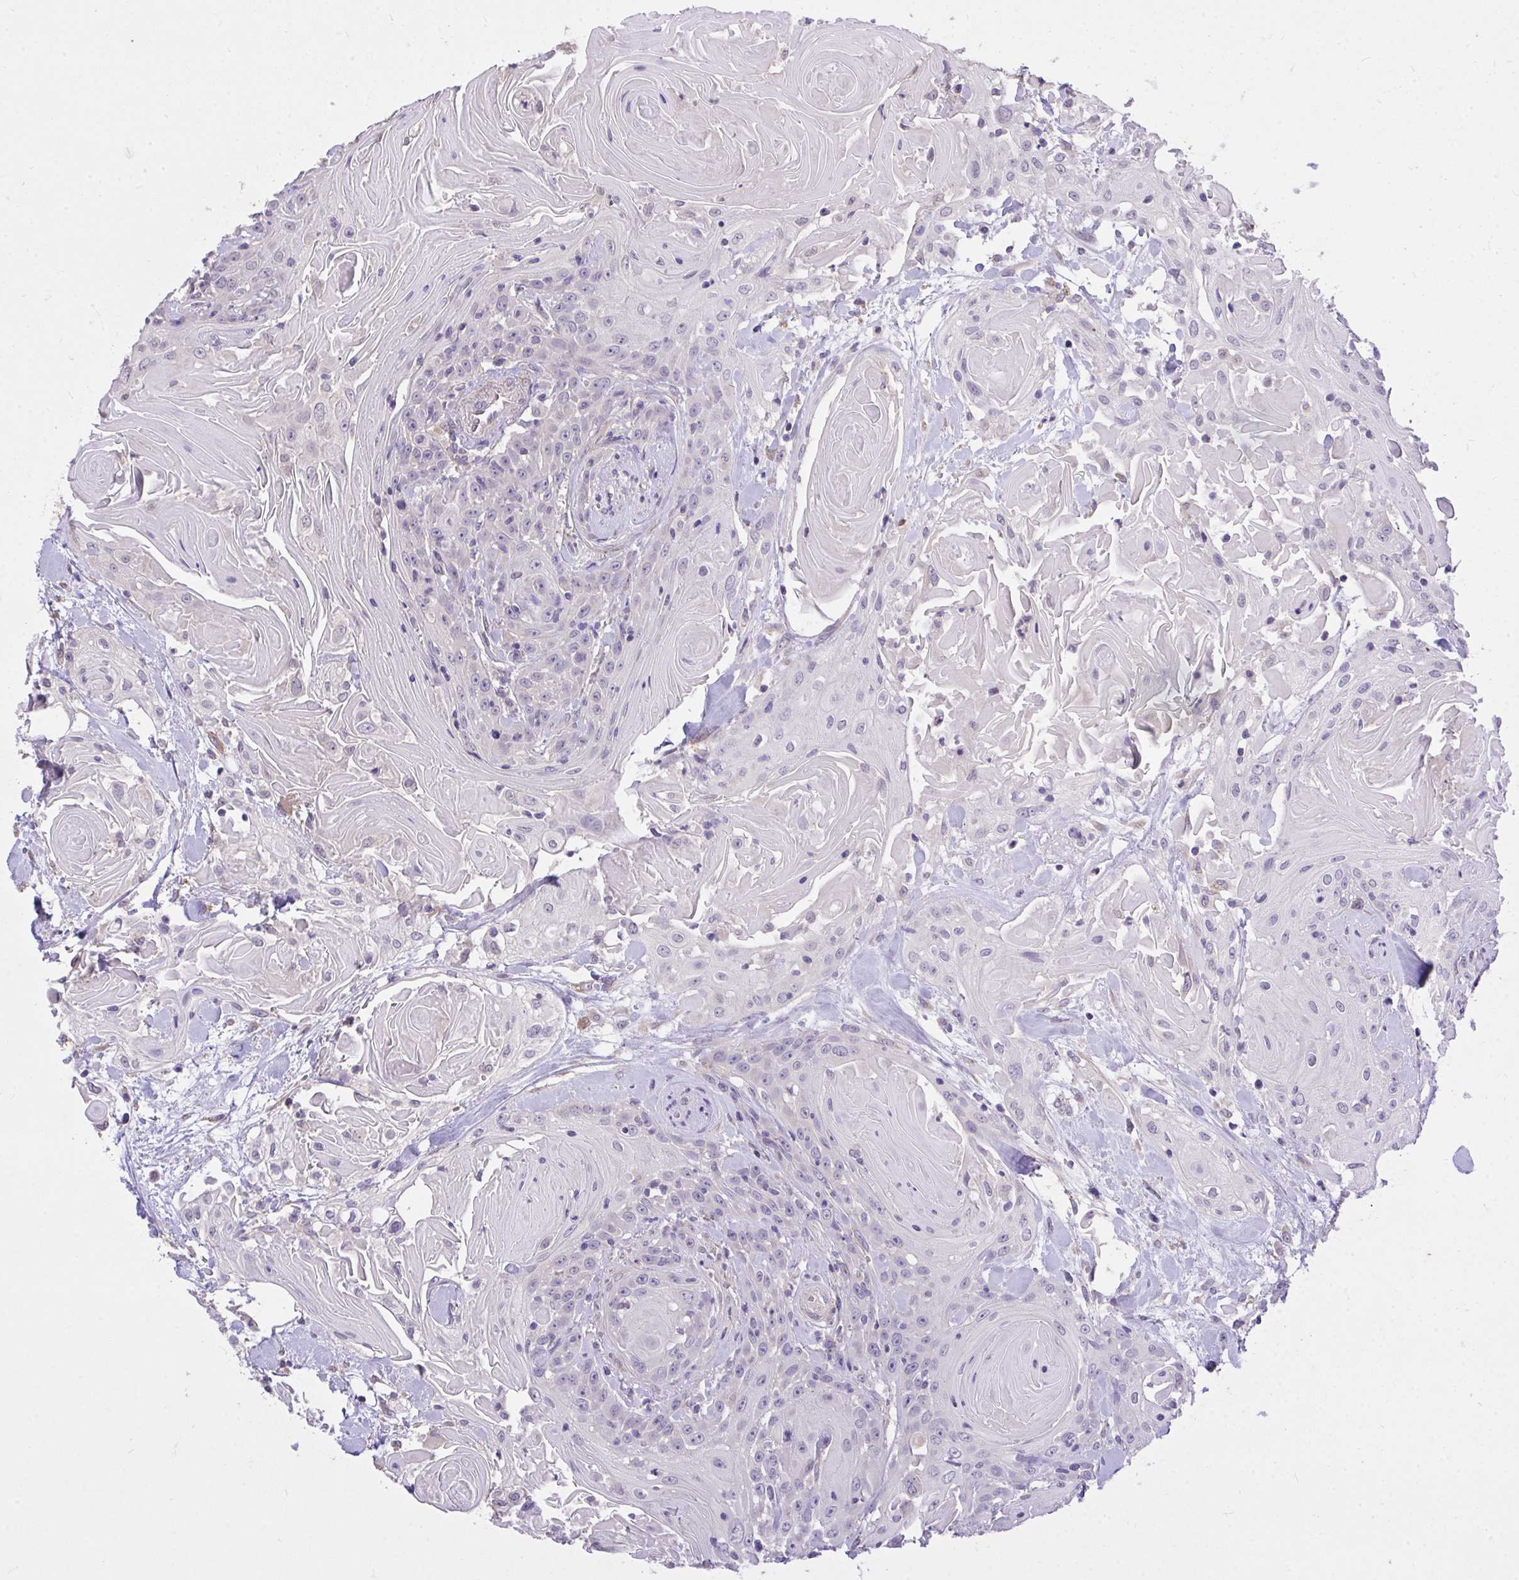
{"staining": {"intensity": "negative", "quantity": "none", "location": "none"}, "tissue": "head and neck cancer", "cell_type": "Tumor cells", "image_type": "cancer", "snomed": [{"axis": "morphology", "description": "Squamous cell carcinoma, NOS"}, {"axis": "topography", "description": "Head-Neck"}], "caption": "Image shows no protein positivity in tumor cells of squamous cell carcinoma (head and neck) tissue.", "gene": "MPC2", "patient": {"sex": "female", "age": 84}}